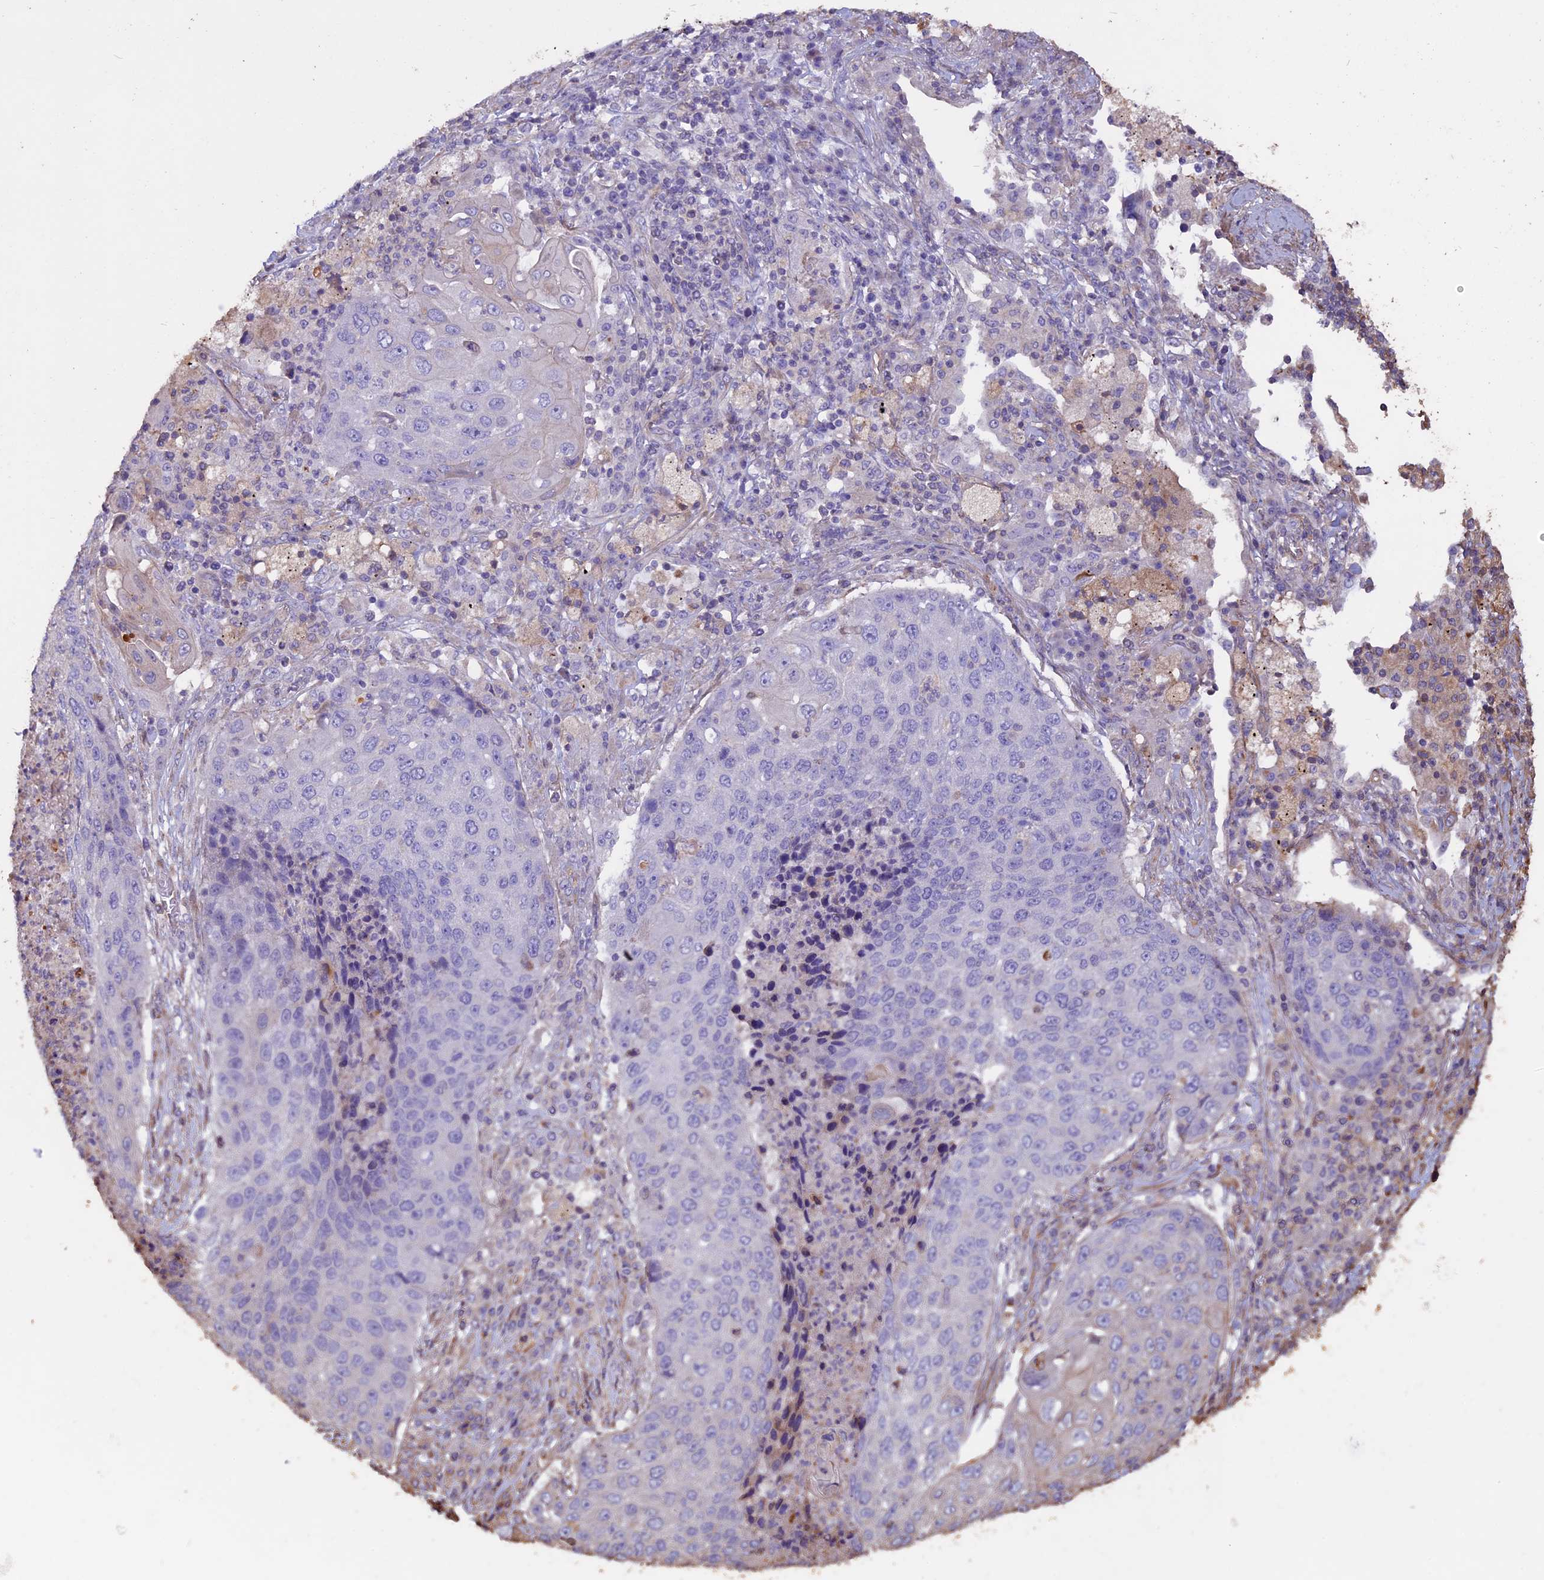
{"staining": {"intensity": "negative", "quantity": "none", "location": "none"}, "tissue": "lung cancer", "cell_type": "Tumor cells", "image_type": "cancer", "snomed": [{"axis": "morphology", "description": "Squamous cell carcinoma, NOS"}, {"axis": "topography", "description": "Lung"}], "caption": "The photomicrograph reveals no significant expression in tumor cells of lung cancer. (Stains: DAB (3,3'-diaminobenzidine) immunohistochemistry with hematoxylin counter stain, Microscopy: brightfield microscopy at high magnification).", "gene": "CCDC148", "patient": {"sex": "female", "age": 63}}